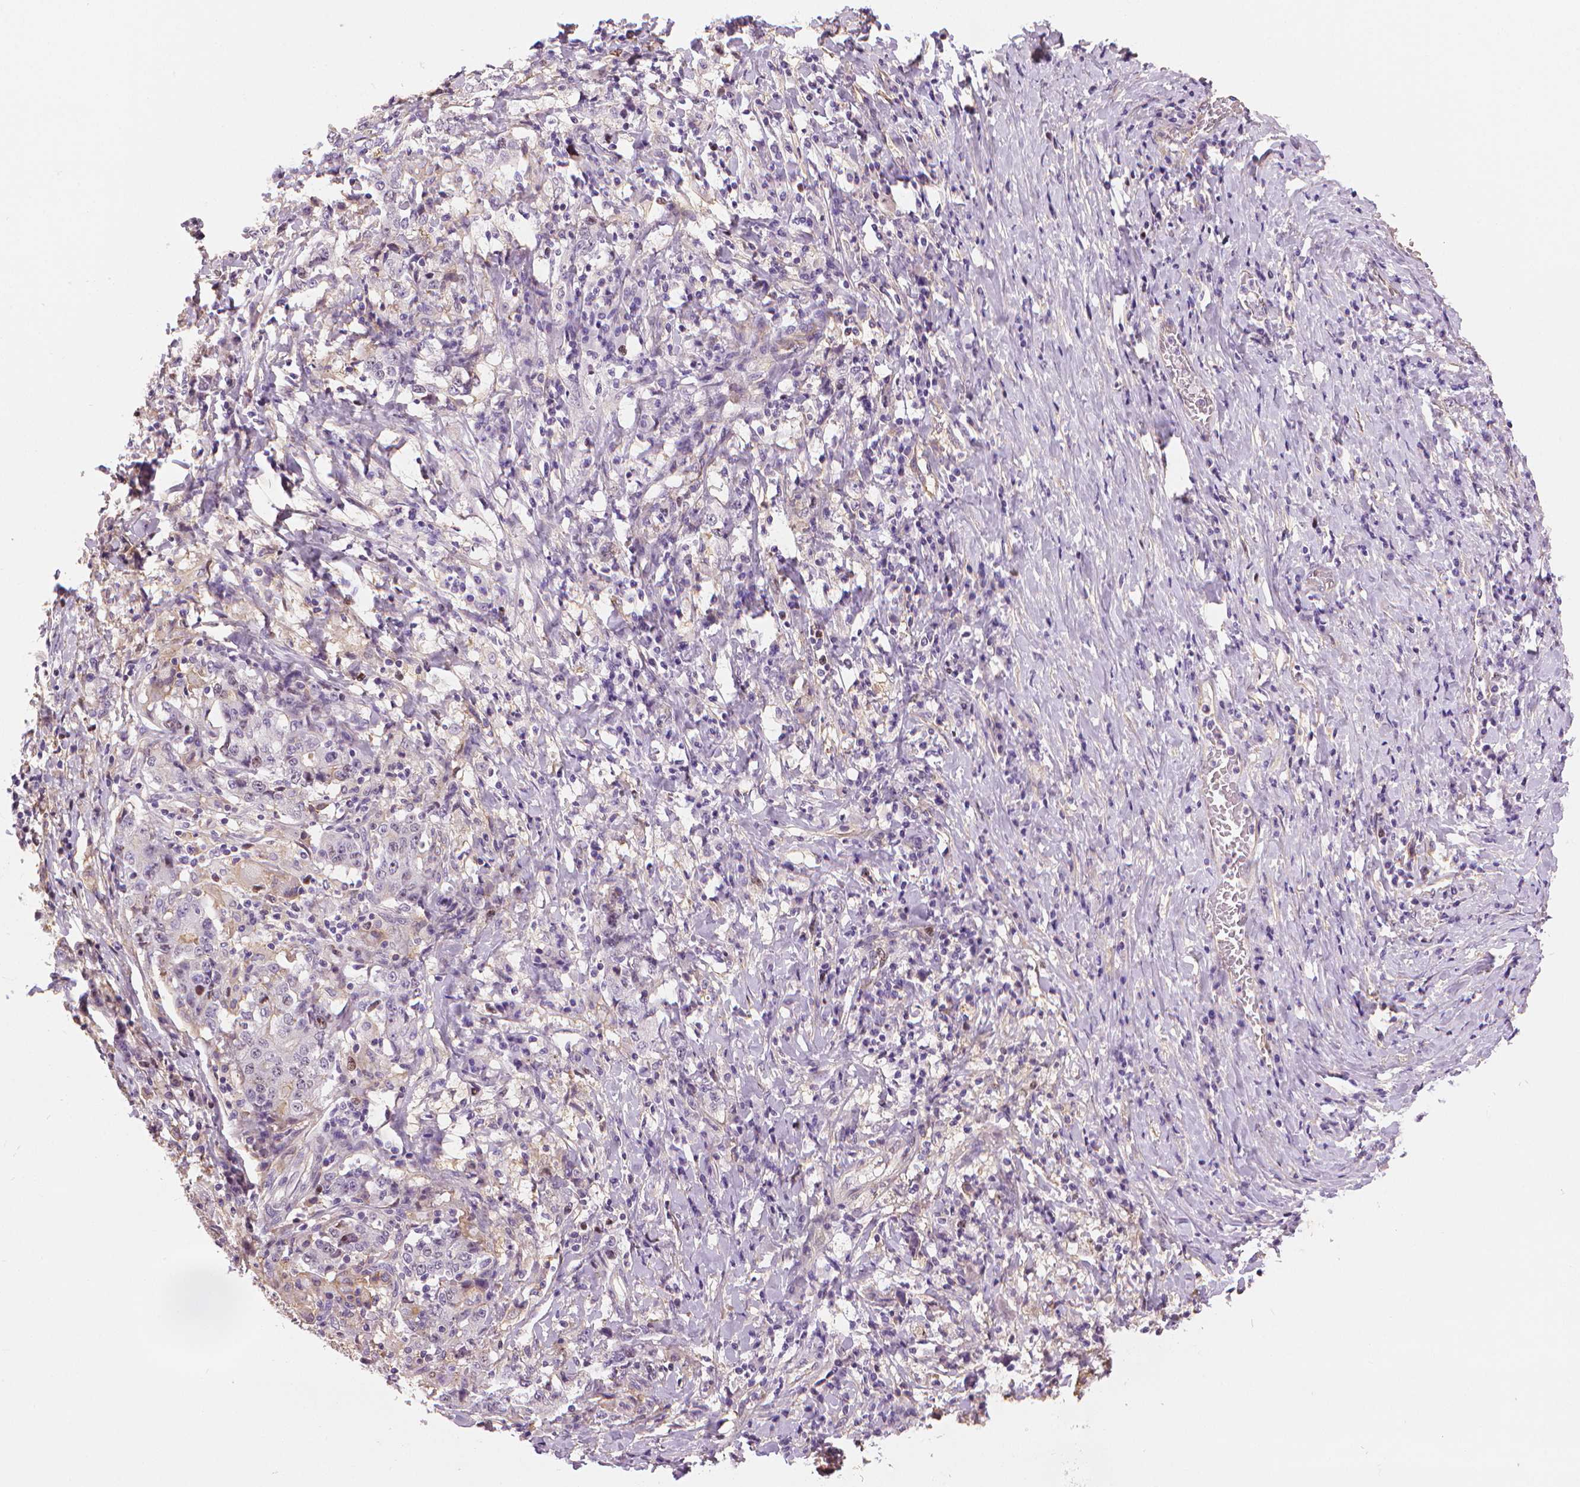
{"staining": {"intensity": "negative", "quantity": "none", "location": "none"}, "tissue": "stomach cancer", "cell_type": "Tumor cells", "image_type": "cancer", "snomed": [{"axis": "morphology", "description": "Normal tissue, NOS"}, {"axis": "morphology", "description": "Adenocarcinoma, NOS"}, {"axis": "topography", "description": "Stomach, upper"}, {"axis": "topography", "description": "Stomach"}], "caption": "A histopathology image of stomach adenocarcinoma stained for a protein exhibits no brown staining in tumor cells.", "gene": "MKI67", "patient": {"sex": "male", "age": 59}}